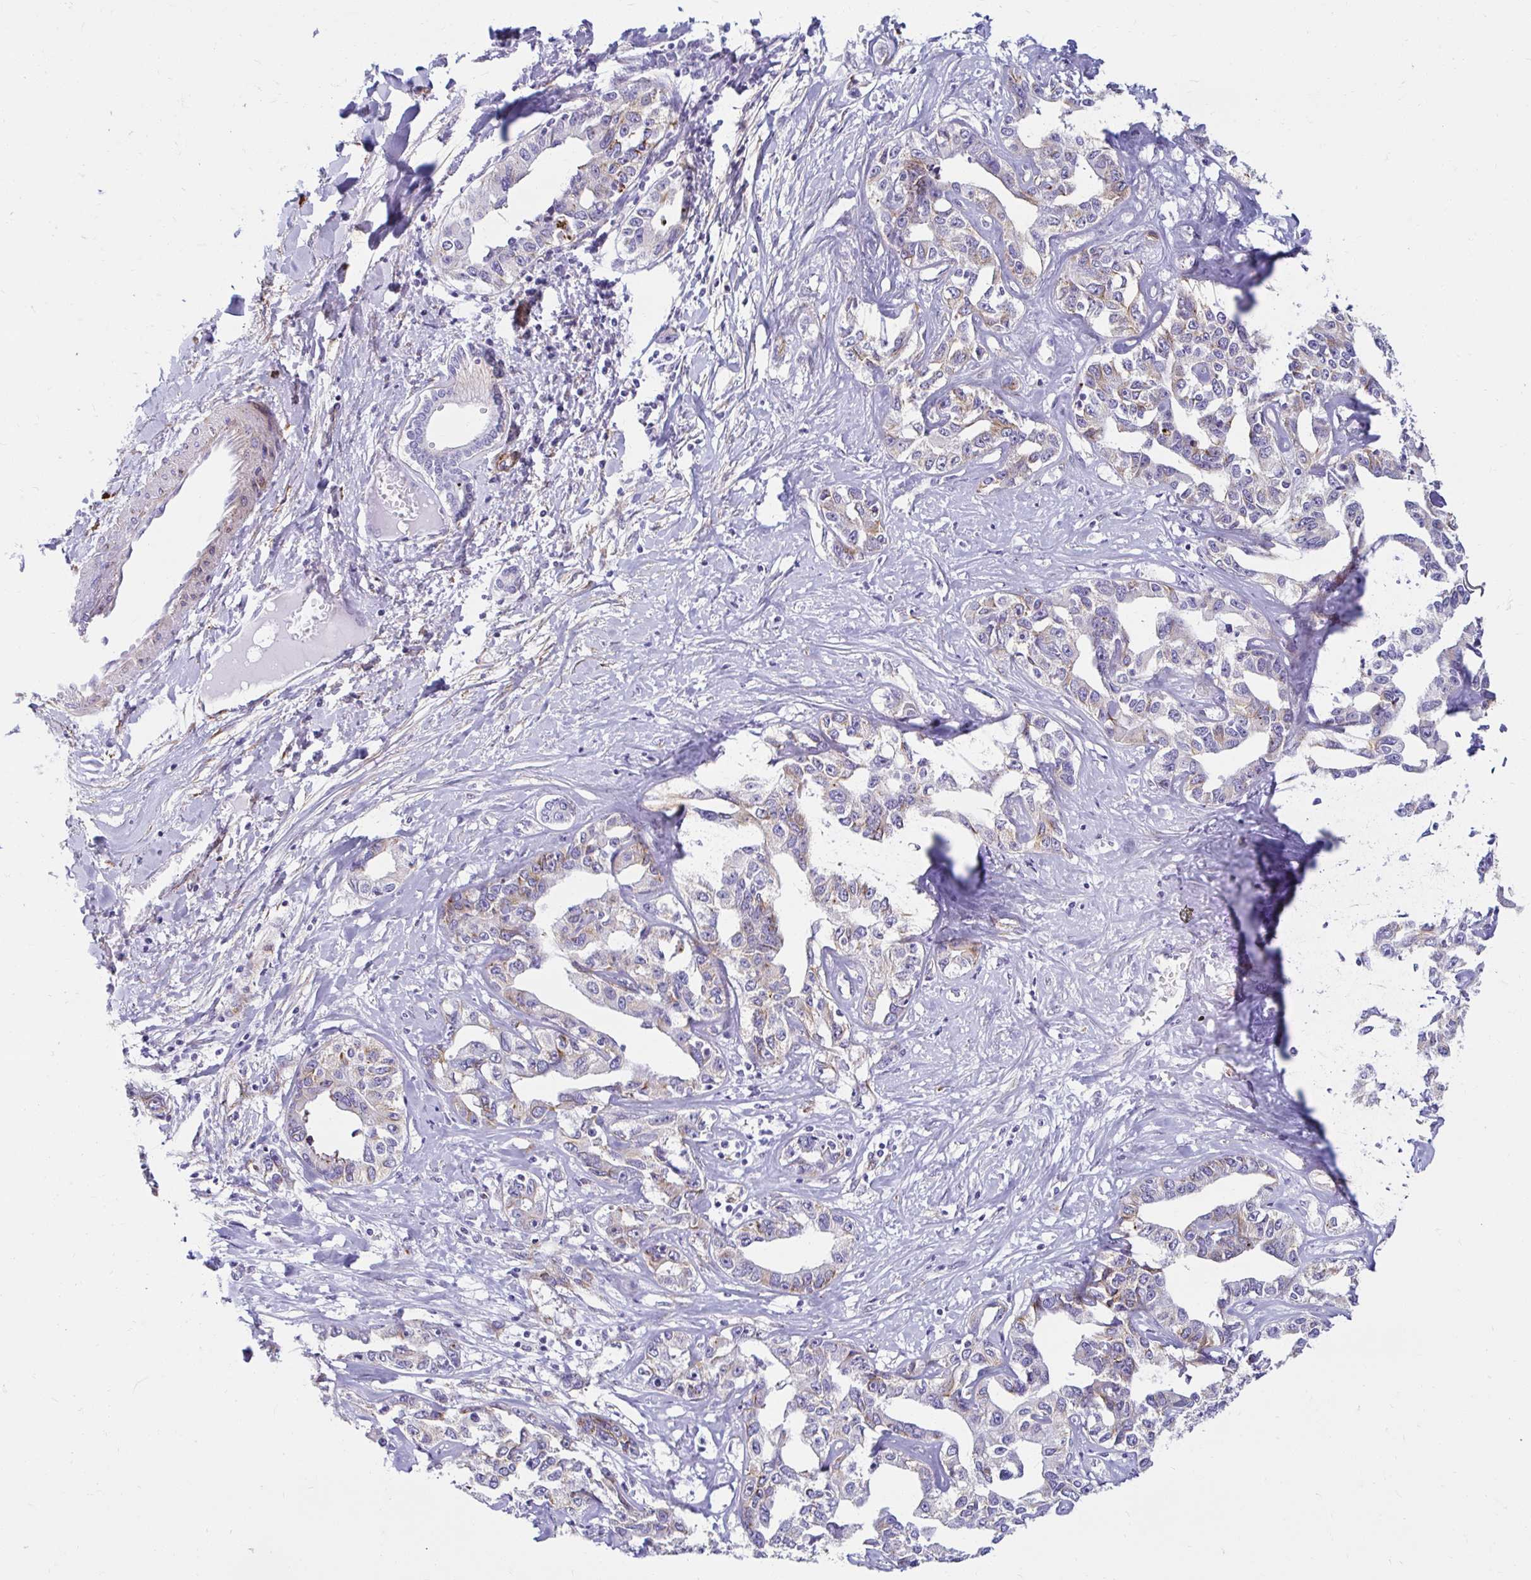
{"staining": {"intensity": "negative", "quantity": "none", "location": "none"}, "tissue": "renal cancer", "cell_type": "Tumor cells", "image_type": "cancer", "snomed": [{"axis": "morphology", "description": "Adenocarcinoma, NOS"}, {"axis": "topography", "description": "Kidney"}], "caption": "Tumor cells show no significant expression in renal adenocarcinoma.", "gene": "ANKRD62", "patient": {"sex": "female", "age": 59}}